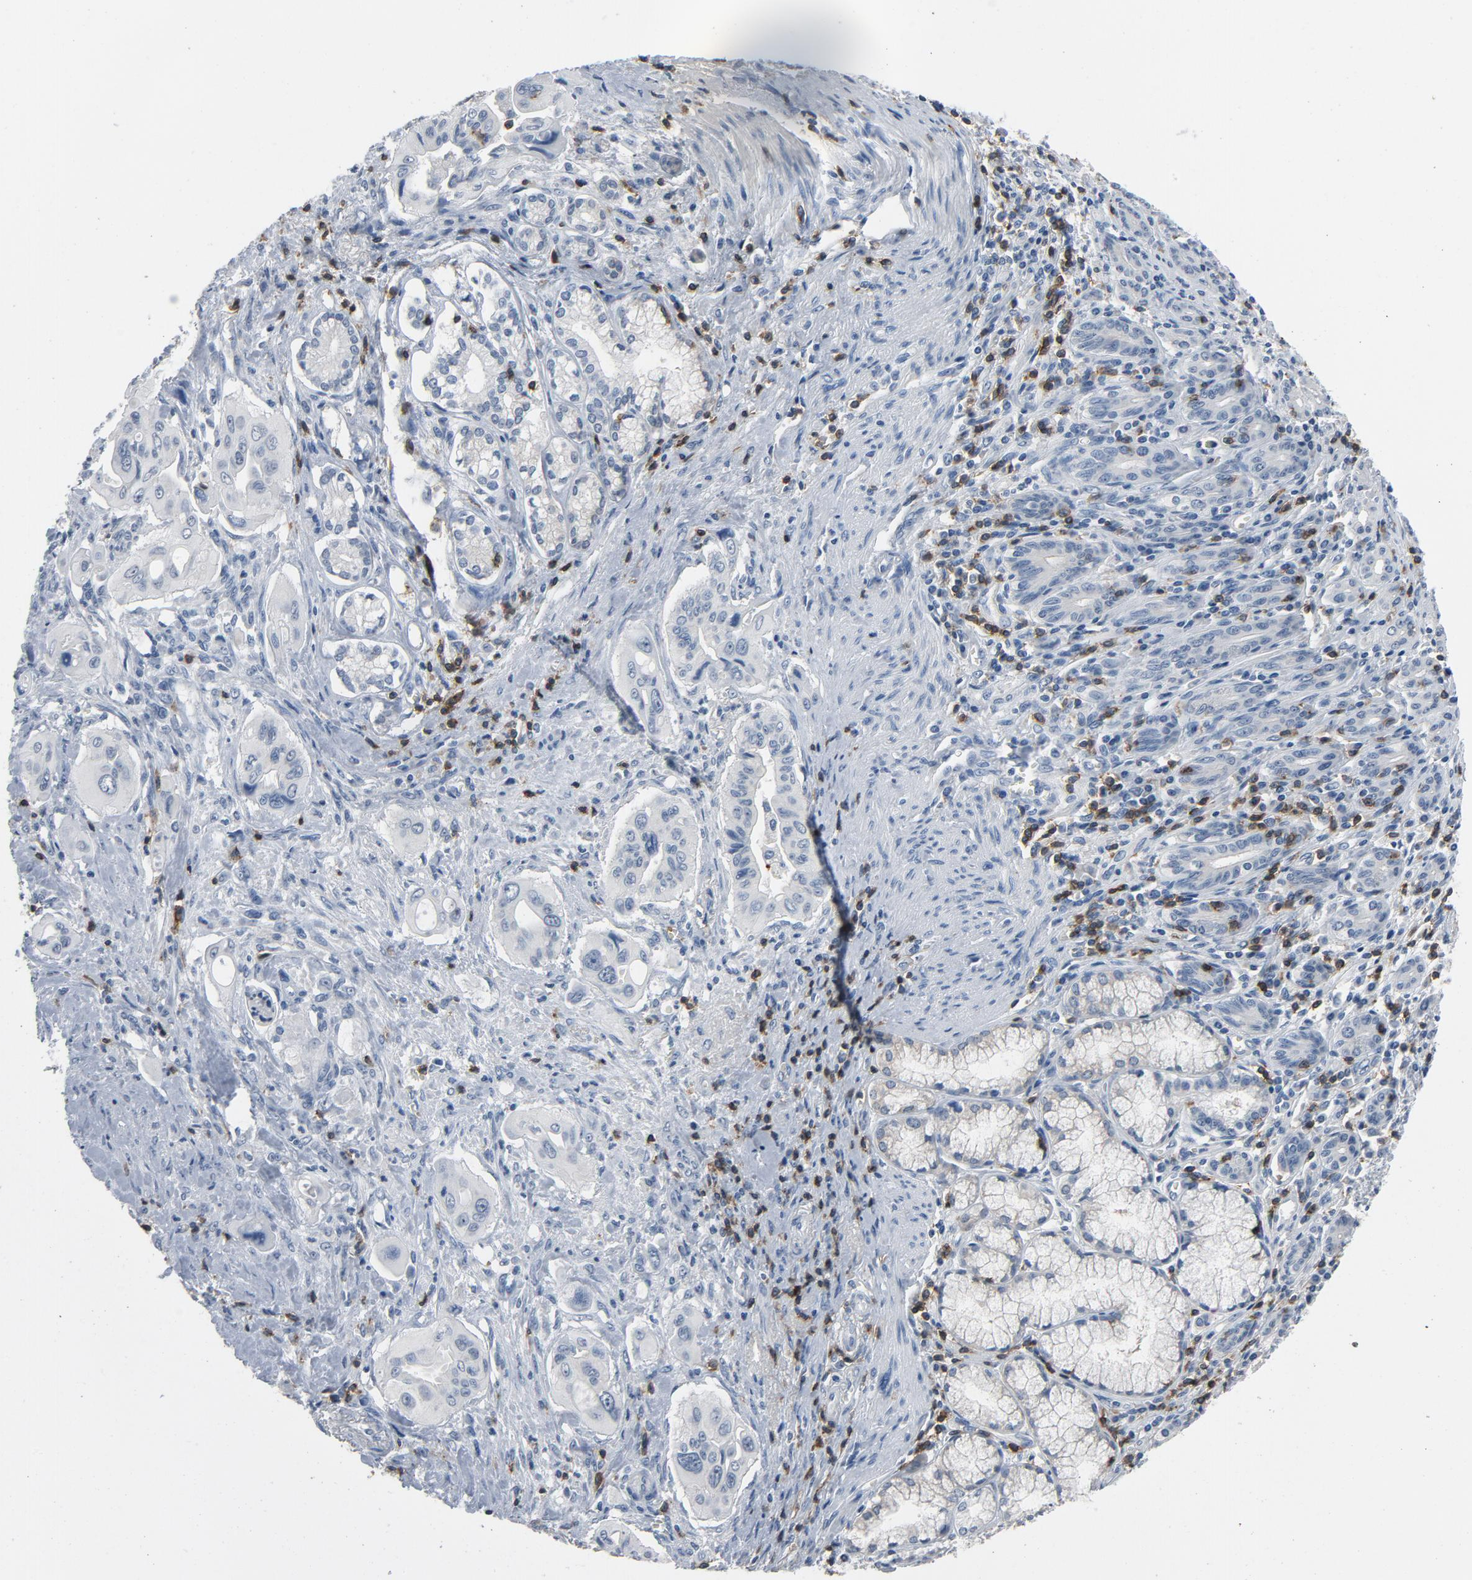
{"staining": {"intensity": "negative", "quantity": "none", "location": "none"}, "tissue": "pancreatic cancer", "cell_type": "Tumor cells", "image_type": "cancer", "snomed": [{"axis": "morphology", "description": "Adenocarcinoma, NOS"}, {"axis": "topography", "description": "Pancreas"}], "caption": "Immunohistochemistry (IHC) photomicrograph of human pancreatic cancer (adenocarcinoma) stained for a protein (brown), which demonstrates no expression in tumor cells. (DAB (3,3'-diaminobenzidine) IHC, high magnification).", "gene": "LCK", "patient": {"sex": "male", "age": 77}}